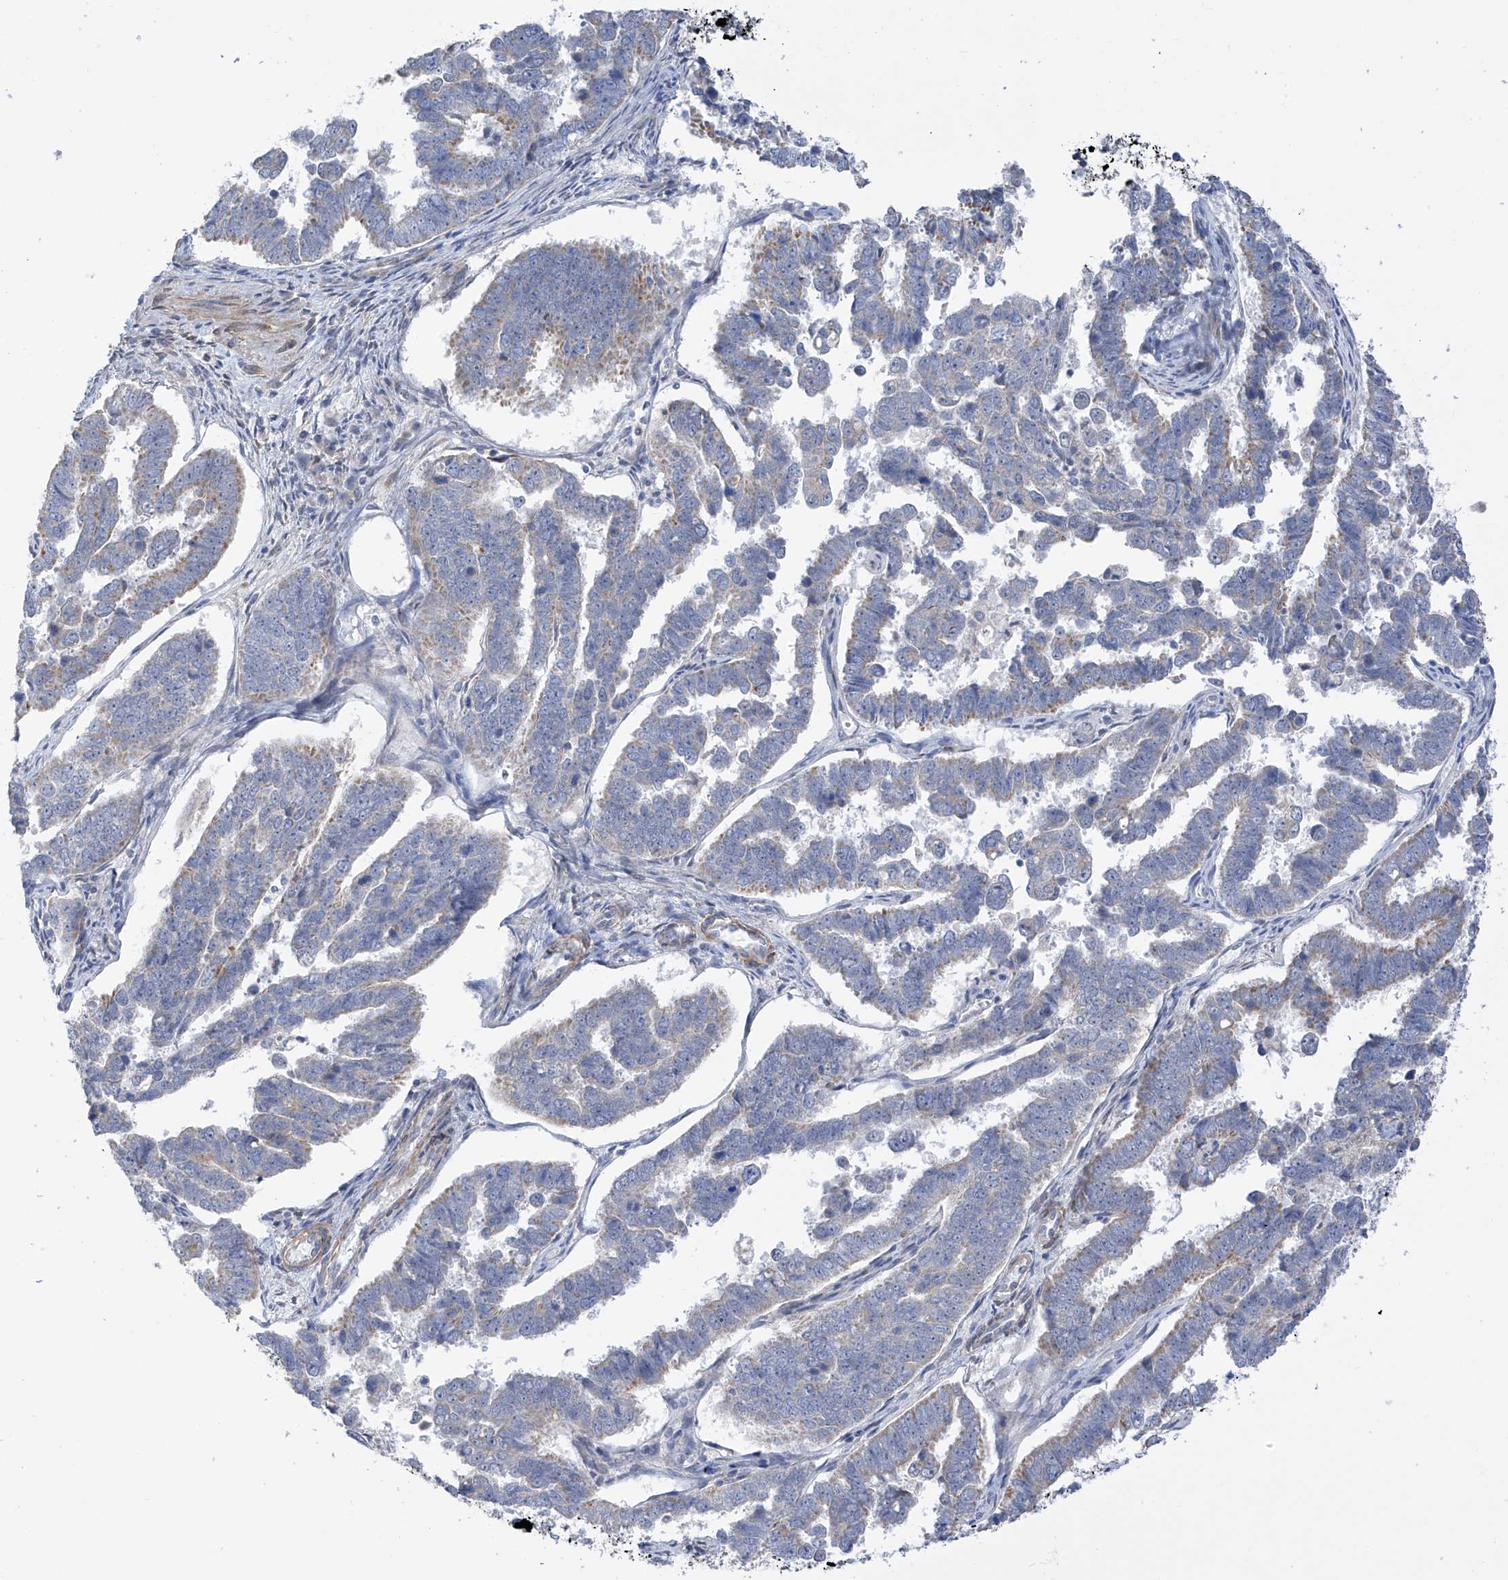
{"staining": {"intensity": "negative", "quantity": "none", "location": "none"}, "tissue": "endometrial cancer", "cell_type": "Tumor cells", "image_type": "cancer", "snomed": [{"axis": "morphology", "description": "Adenocarcinoma, NOS"}, {"axis": "topography", "description": "Endometrium"}], "caption": "Tumor cells show no significant protein expression in endometrial adenocarcinoma.", "gene": "ZNF641", "patient": {"sex": "female", "age": 75}}